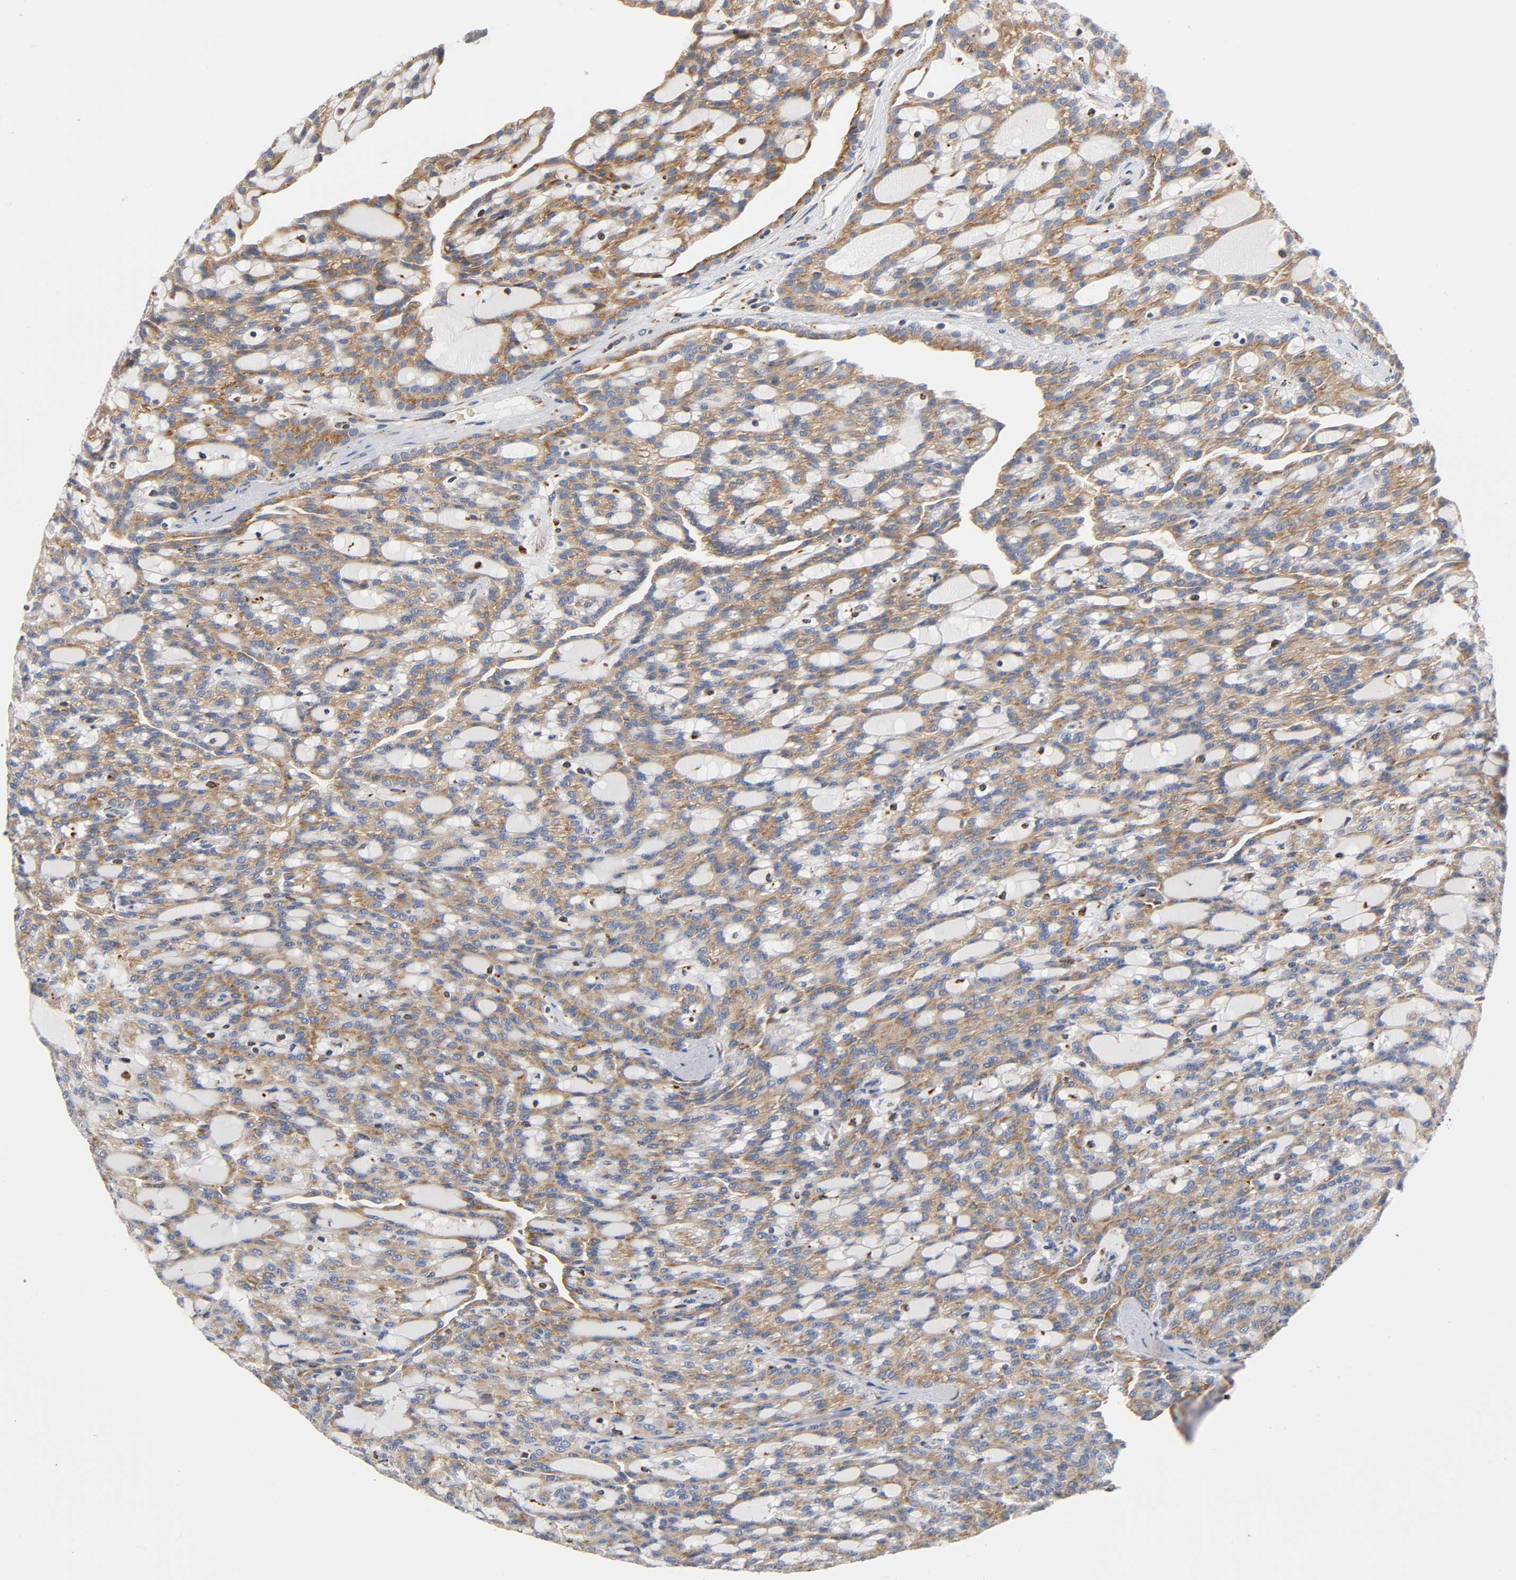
{"staining": {"intensity": "moderate", "quantity": ">75%", "location": "cytoplasmic/membranous"}, "tissue": "renal cancer", "cell_type": "Tumor cells", "image_type": "cancer", "snomed": [{"axis": "morphology", "description": "Adenocarcinoma, NOS"}, {"axis": "topography", "description": "Kidney"}], "caption": "Renal cancer (adenocarcinoma) stained with DAB immunohistochemistry (IHC) shows medium levels of moderate cytoplasmic/membranous positivity in about >75% of tumor cells. Nuclei are stained in blue.", "gene": "UCKL1", "patient": {"sex": "male", "age": 63}}